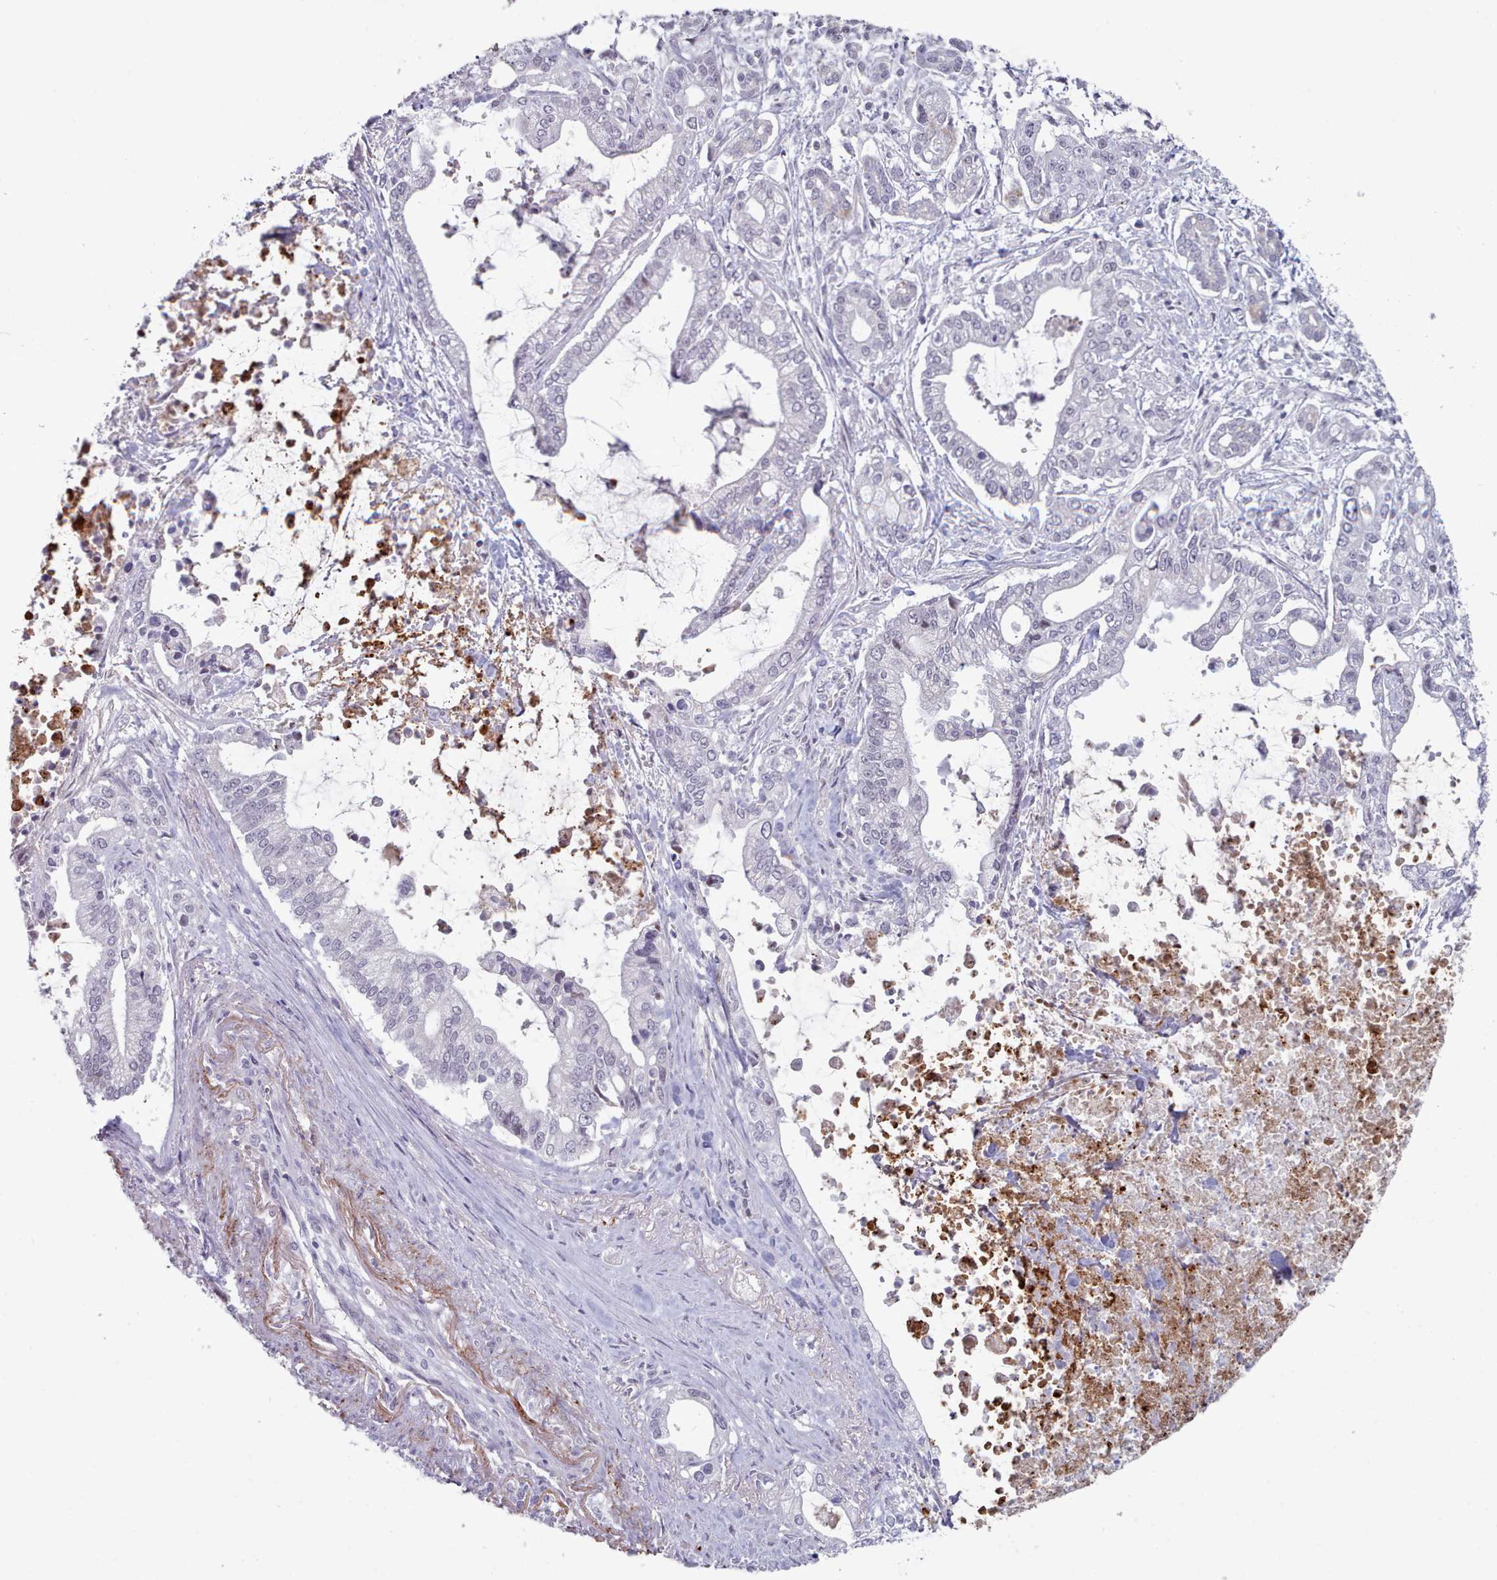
{"staining": {"intensity": "negative", "quantity": "none", "location": "none"}, "tissue": "pancreatic cancer", "cell_type": "Tumor cells", "image_type": "cancer", "snomed": [{"axis": "morphology", "description": "Adenocarcinoma, NOS"}, {"axis": "topography", "description": "Pancreas"}], "caption": "An image of human pancreatic adenocarcinoma is negative for staining in tumor cells.", "gene": "TRARG1", "patient": {"sex": "male", "age": 69}}